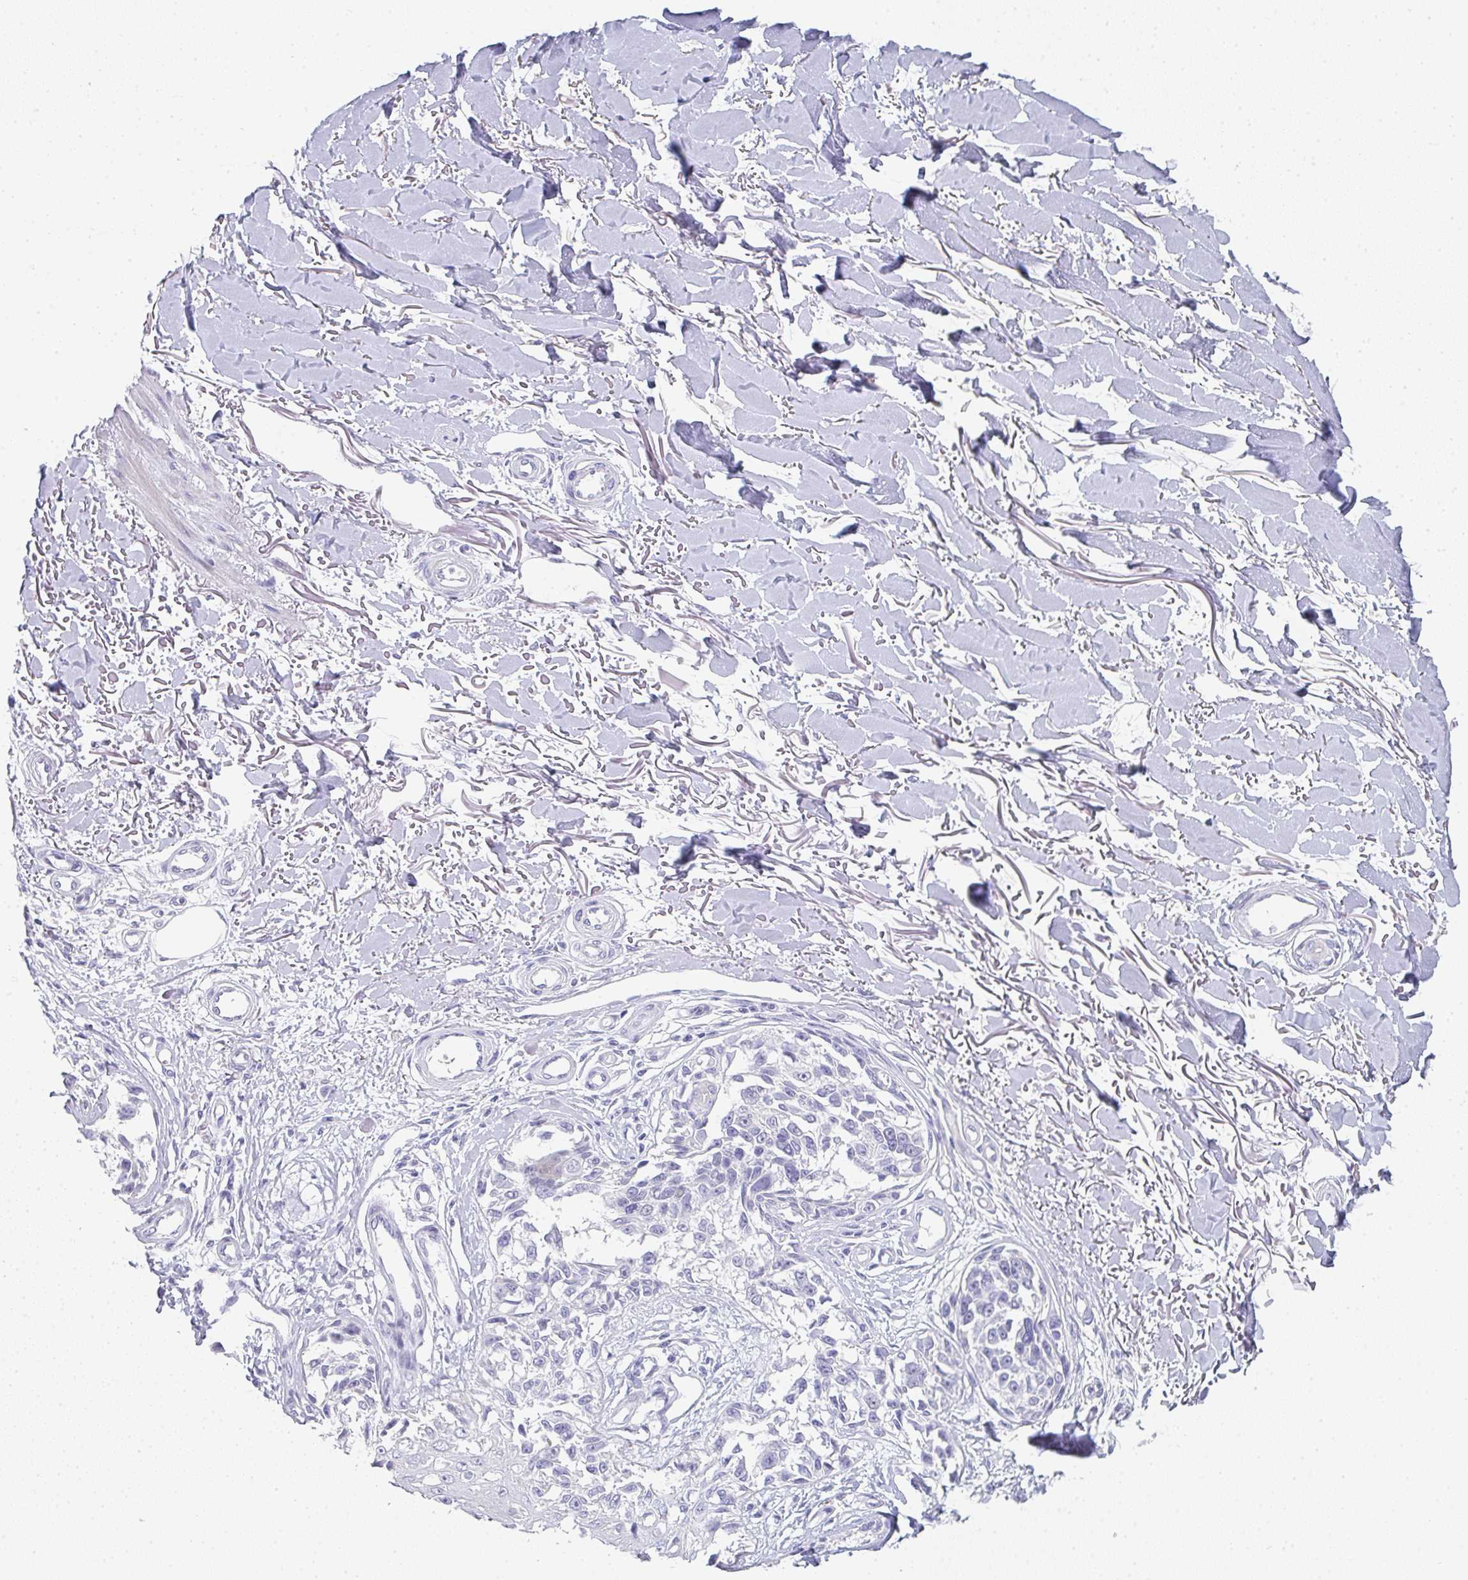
{"staining": {"intensity": "negative", "quantity": "none", "location": "none"}, "tissue": "melanoma", "cell_type": "Tumor cells", "image_type": "cancer", "snomed": [{"axis": "morphology", "description": "Malignant melanoma, NOS"}, {"axis": "topography", "description": "Skin"}], "caption": "Tumor cells show no significant positivity in malignant melanoma.", "gene": "NEU2", "patient": {"sex": "male", "age": 73}}